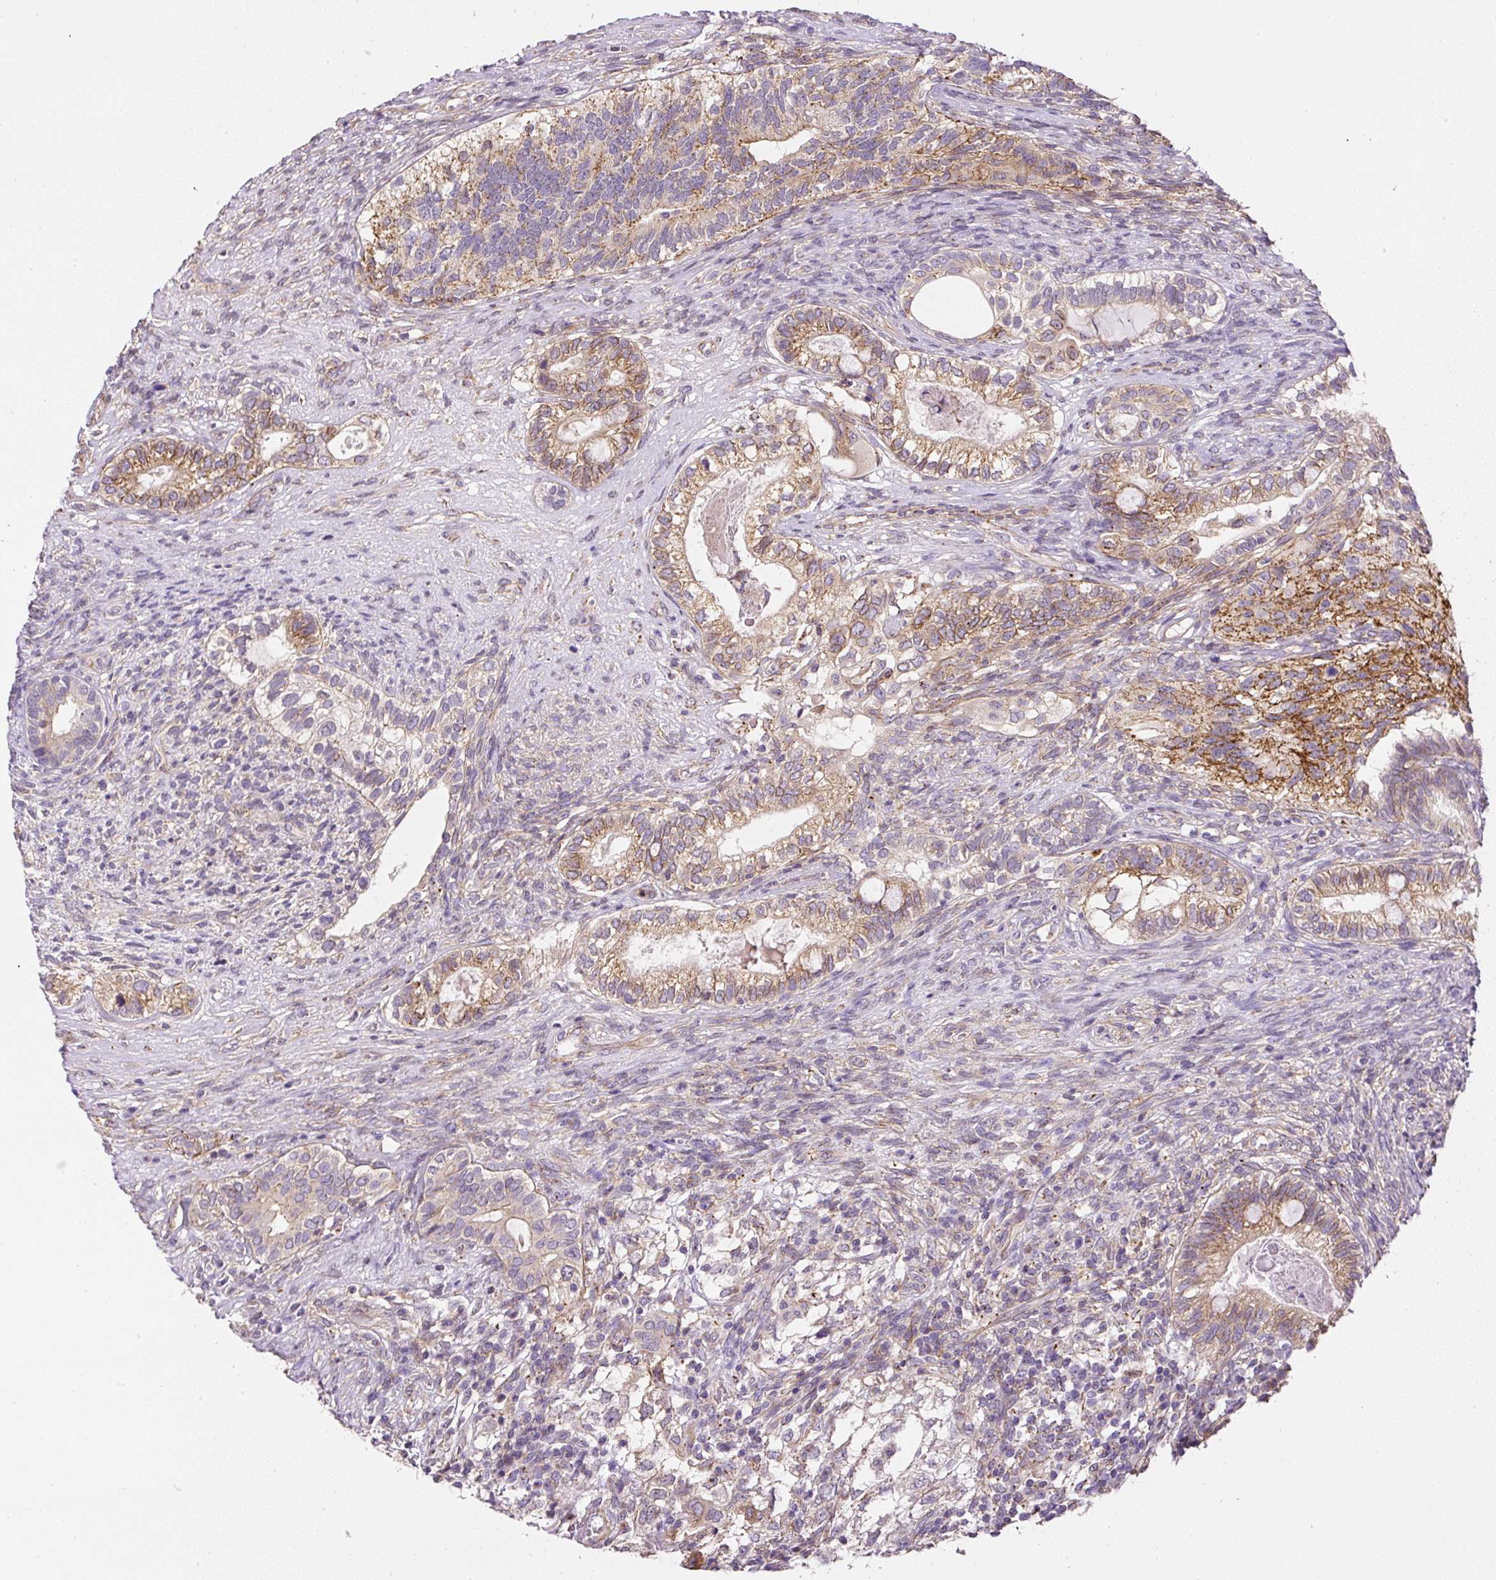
{"staining": {"intensity": "moderate", "quantity": ">75%", "location": "cytoplasmic/membranous"}, "tissue": "testis cancer", "cell_type": "Tumor cells", "image_type": "cancer", "snomed": [{"axis": "morphology", "description": "Seminoma, NOS"}, {"axis": "morphology", "description": "Carcinoma, Embryonal, NOS"}, {"axis": "topography", "description": "Testis"}], "caption": "The immunohistochemical stain highlights moderate cytoplasmic/membranous expression in tumor cells of testis embryonal carcinoma tissue.", "gene": "RNF170", "patient": {"sex": "male", "age": 41}}